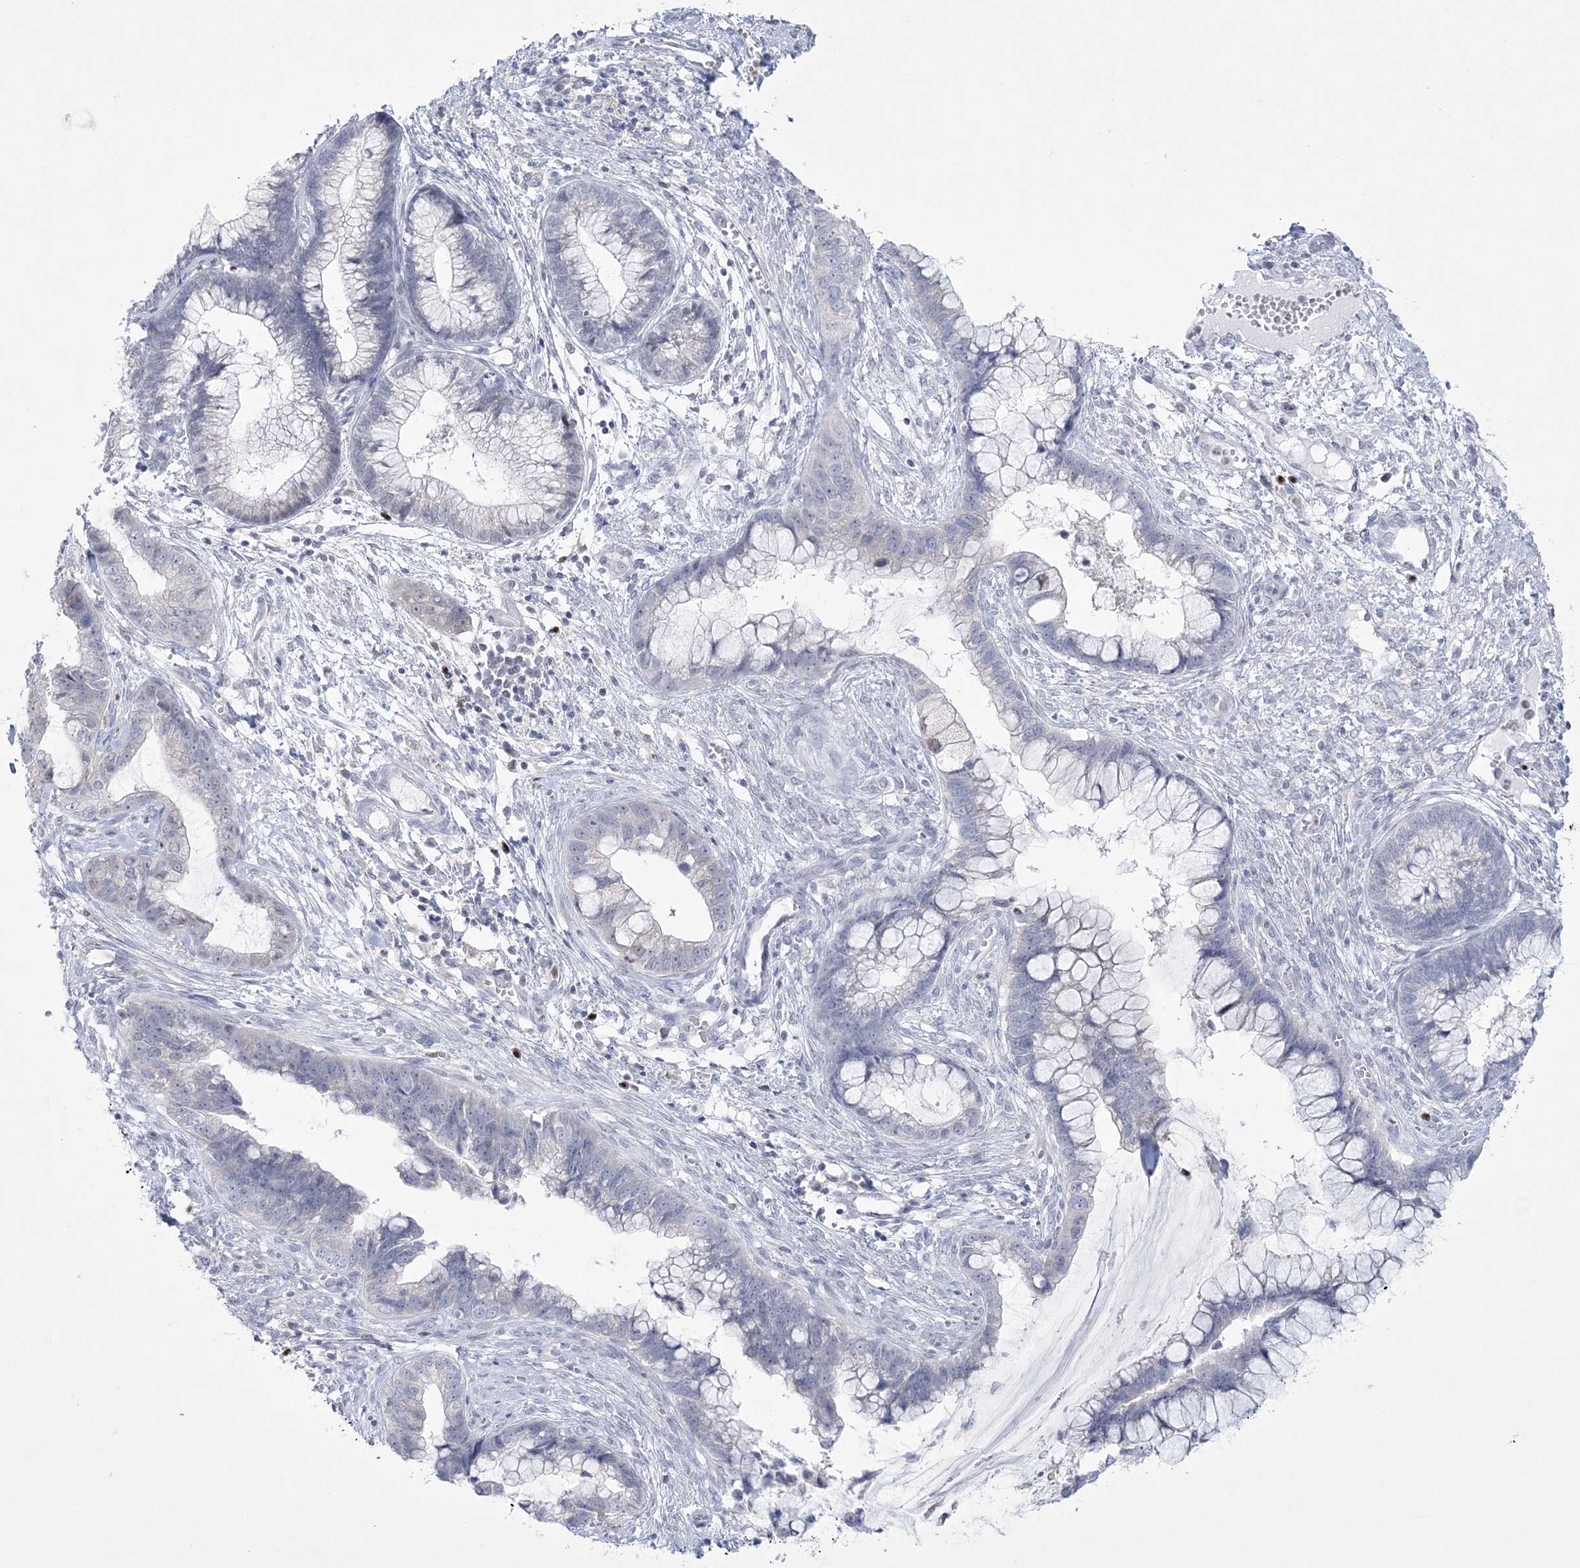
{"staining": {"intensity": "negative", "quantity": "none", "location": "none"}, "tissue": "cervical cancer", "cell_type": "Tumor cells", "image_type": "cancer", "snomed": [{"axis": "morphology", "description": "Adenocarcinoma, NOS"}, {"axis": "topography", "description": "Cervix"}], "caption": "This histopathology image is of cervical cancer stained with immunohistochemistry to label a protein in brown with the nuclei are counter-stained blue. There is no positivity in tumor cells.", "gene": "WDR27", "patient": {"sex": "female", "age": 44}}